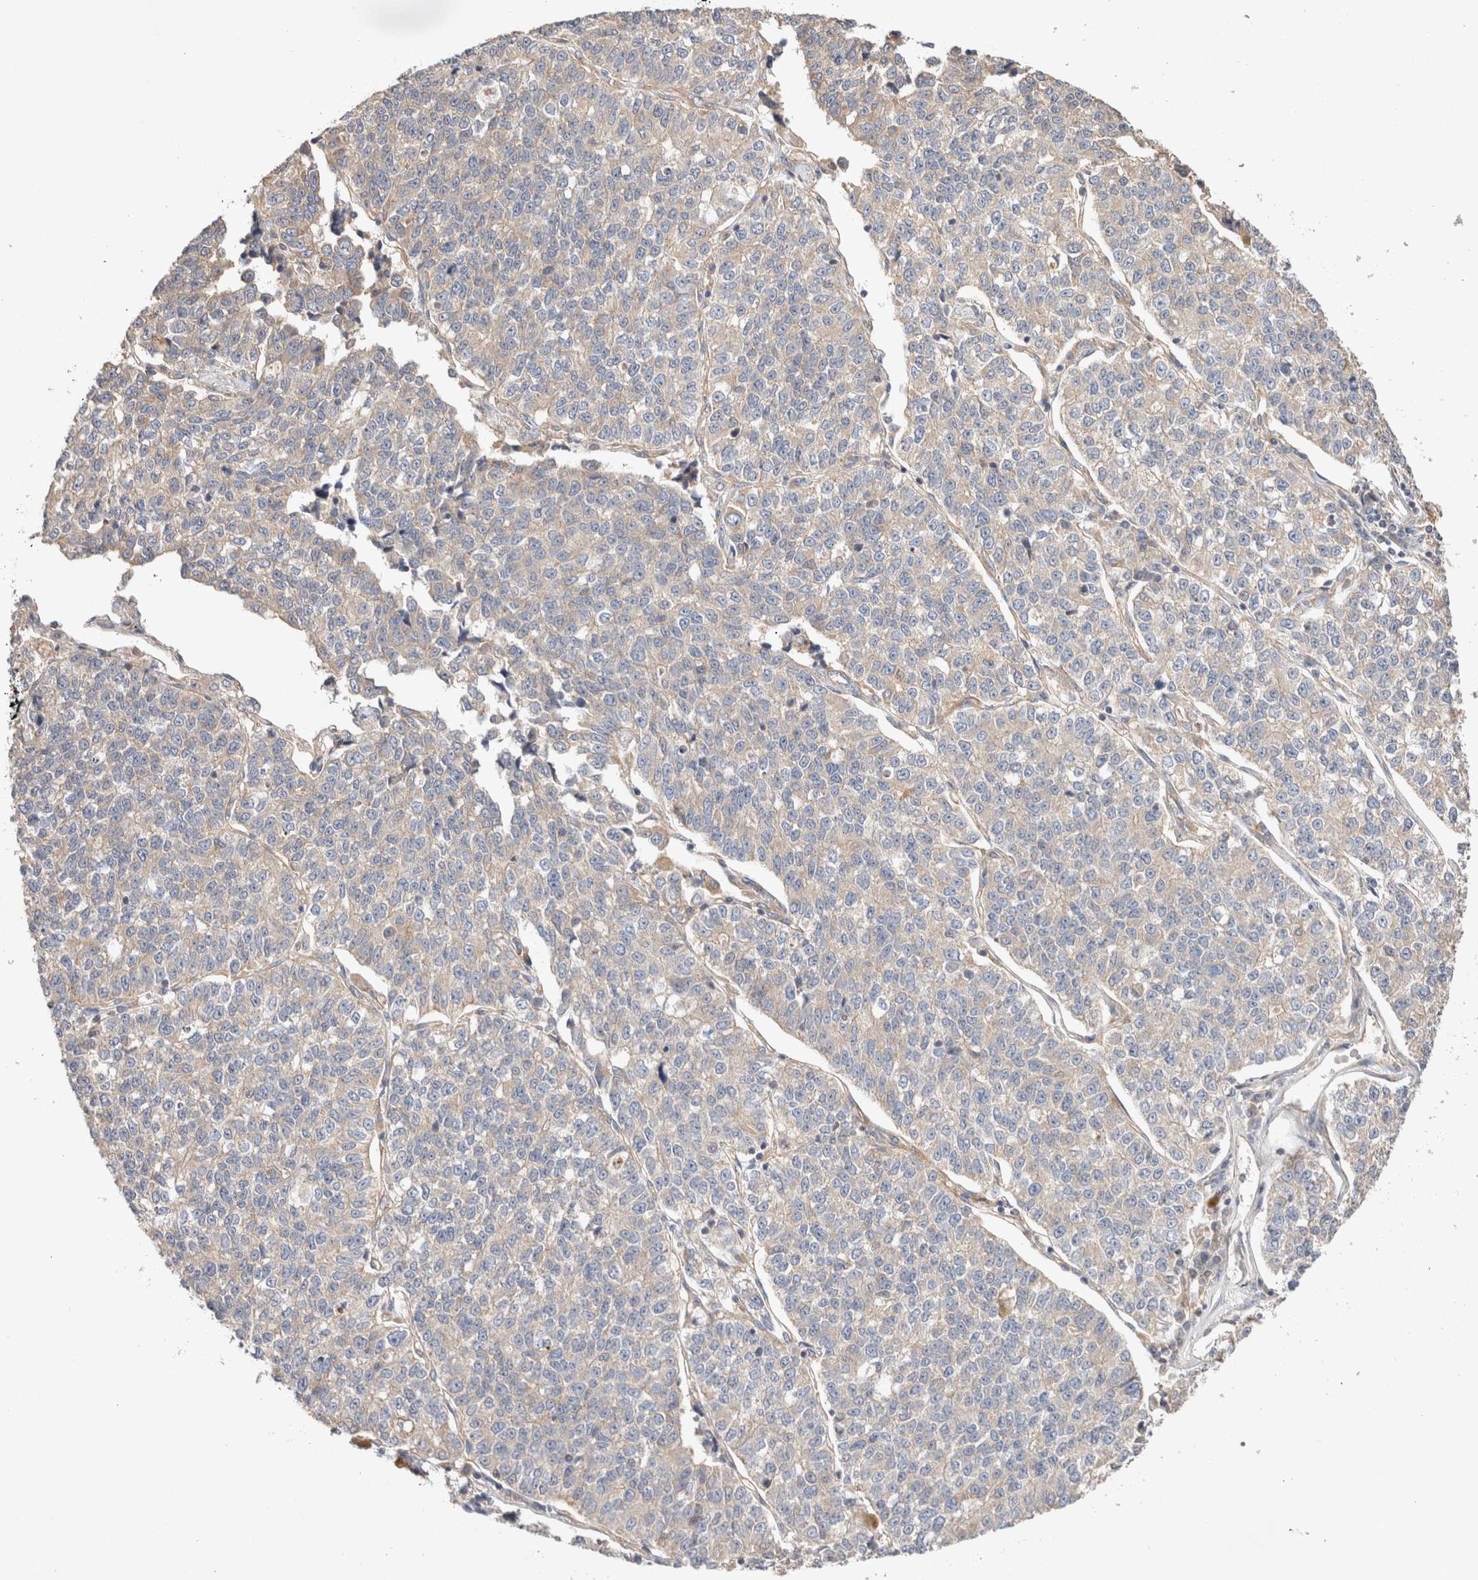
{"staining": {"intensity": "weak", "quantity": "<25%", "location": "cytoplasmic/membranous"}, "tissue": "lung cancer", "cell_type": "Tumor cells", "image_type": "cancer", "snomed": [{"axis": "morphology", "description": "Adenocarcinoma, NOS"}, {"axis": "topography", "description": "Lung"}], "caption": "A histopathology image of human adenocarcinoma (lung) is negative for staining in tumor cells.", "gene": "B3GNTL1", "patient": {"sex": "male", "age": 49}}